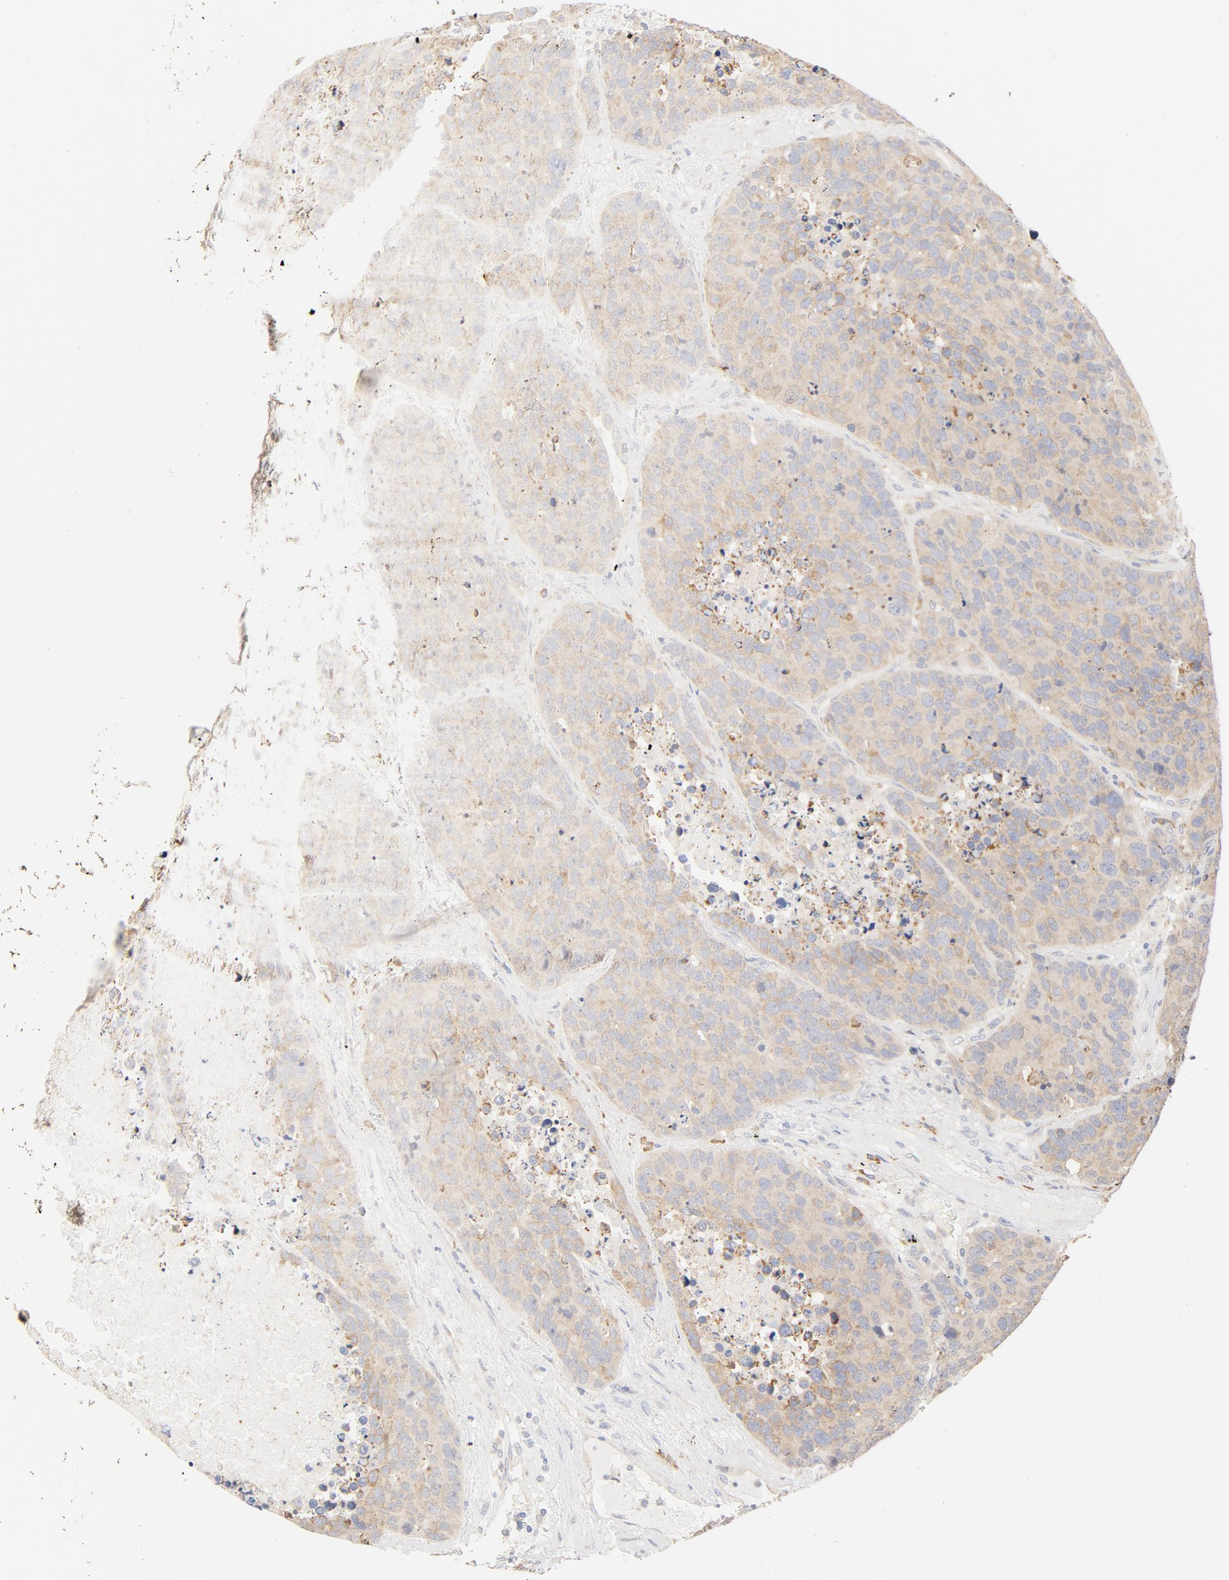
{"staining": {"intensity": "moderate", "quantity": "<25%", "location": "cytoplasmic/membranous"}, "tissue": "carcinoid", "cell_type": "Tumor cells", "image_type": "cancer", "snomed": [{"axis": "morphology", "description": "Carcinoid, malignant, NOS"}, {"axis": "topography", "description": "Lung"}], "caption": "Carcinoid stained with DAB immunohistochemistry demonstrates low levels of moderate cytoplasmic/membranous expression in approximately <25% of tumor cells. (DAB (3,3'-diaminobenzidine) = brown stain, brightfield microscopy at high magnification).", "gene": "TLR4", "patient": {"sex": "male", "age": 60}}